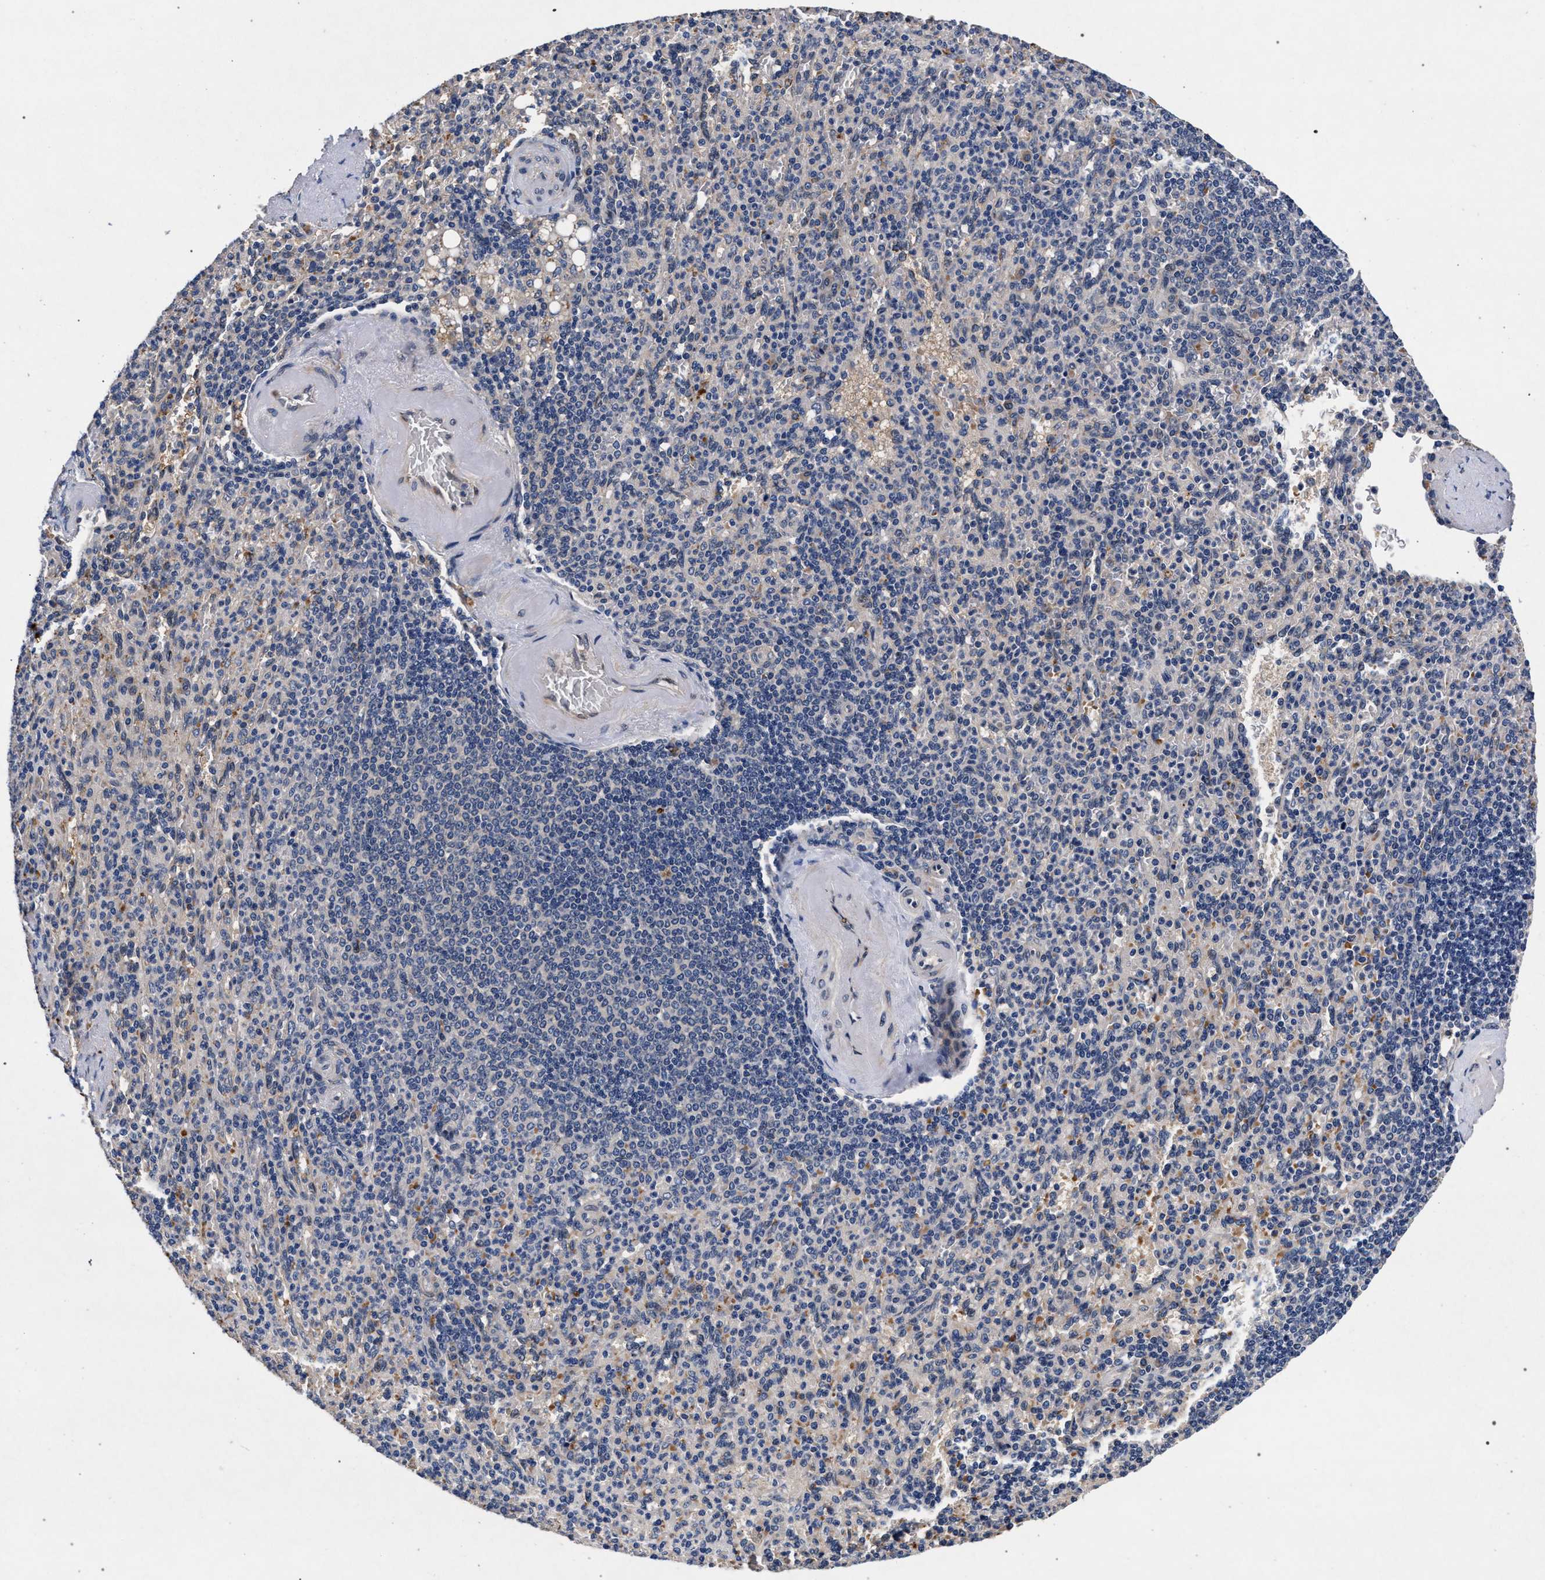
{"staining": {"intensity": "negative", "quantity": "none", "location": "none"}, "tissue": "spleen", "cell_type": "Cells in red pulp", "image_type": "normal", "snomed": [{"axis": "morphology", "description": "Normal tissue, NOS"}, {"axis": "topography", "description": "Spleen"}], "caption": "The photomicrograph reveals no significant positivity in cells in red pulp of spleen. (DAB IHC with hematoxylin counter stain).", "gene": "NEK7", "patient": {"sex": "female", "age": 74}}